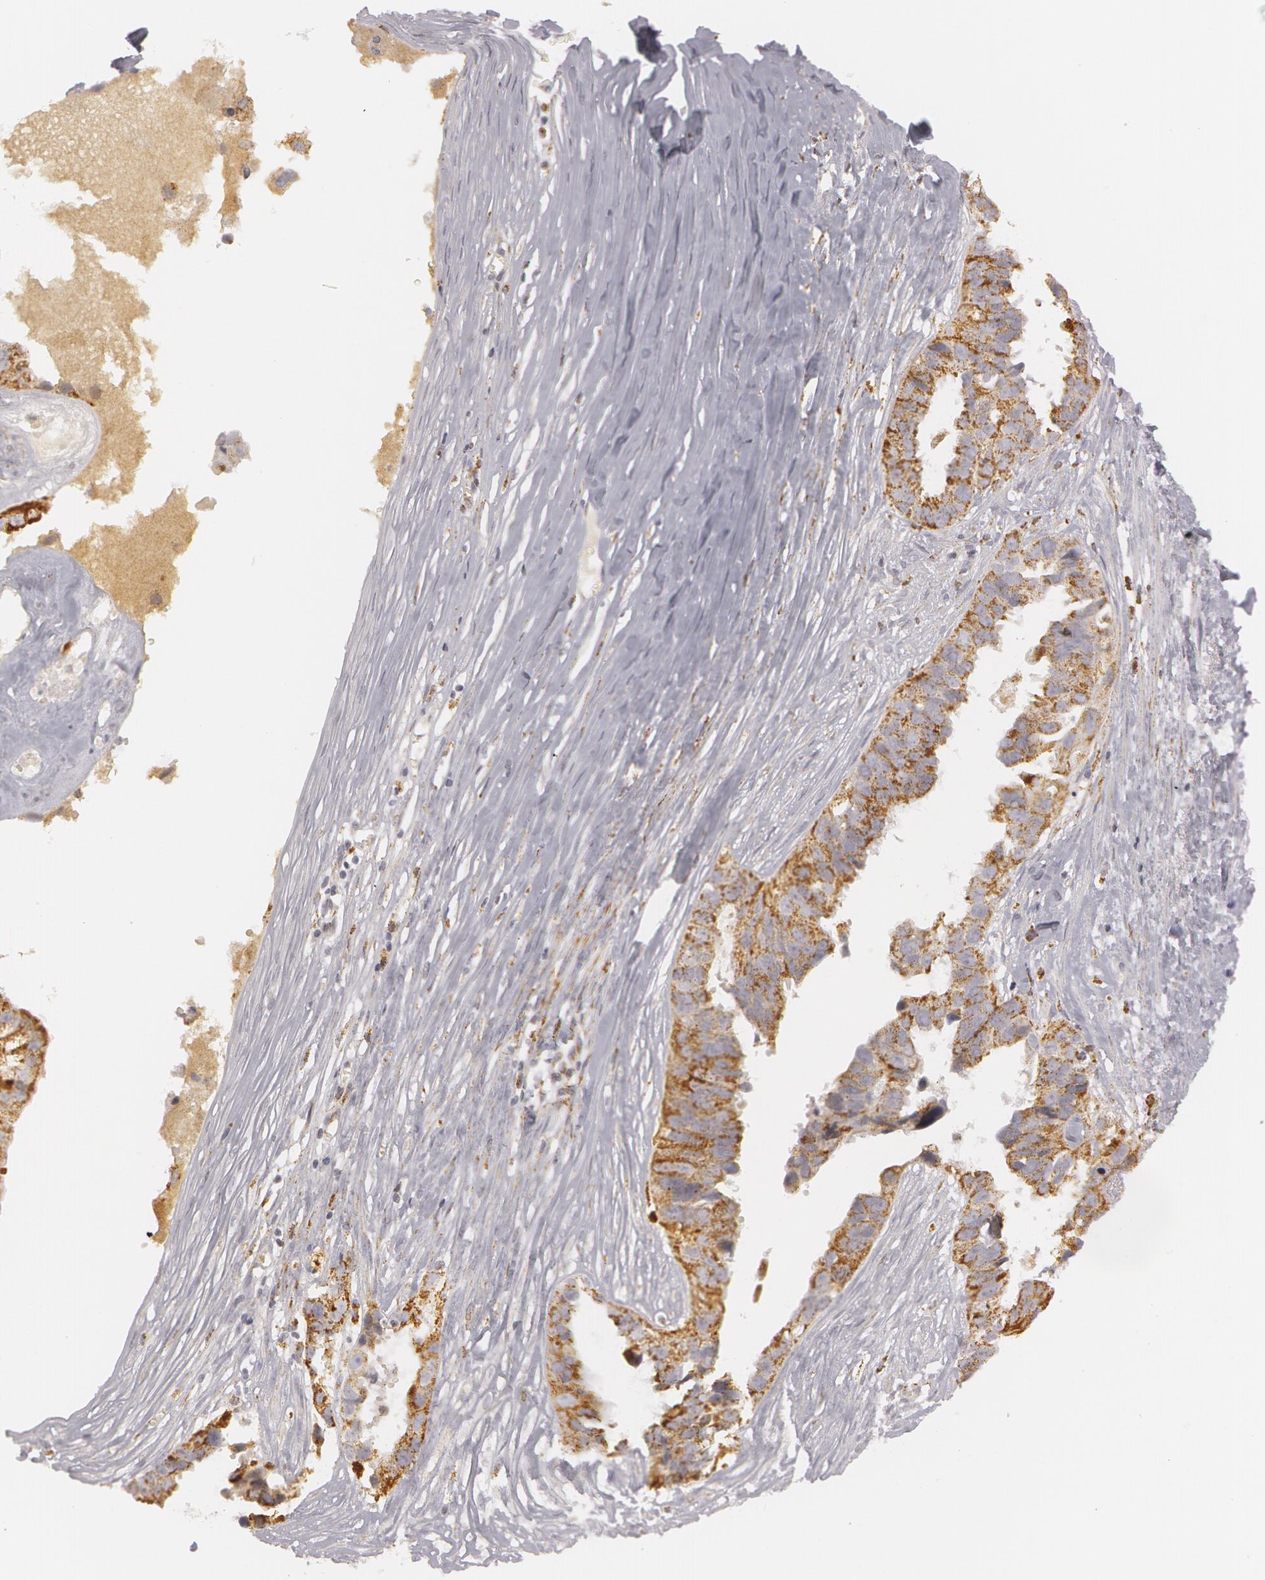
{"staining": {"intensity": "weak", "quantity": "25%-75%", "location": "cytoplasmic/membranous"}, "tissue": "ovarian cancer", "cell_type": "Tumor cells", "image_type": "cancer", "snomed": [{"axis": "morphology", "description": "Carcinoma, endometroid"}, {"axis": "topography", "description": "Ovary"}], "caption": "A brown stain highlights weak cytoplasmic/membranous positivity of a protein in human ovarian cancer tumor cells.", "gene": "C7", "patient": {"sex": "female", "age": 85}}